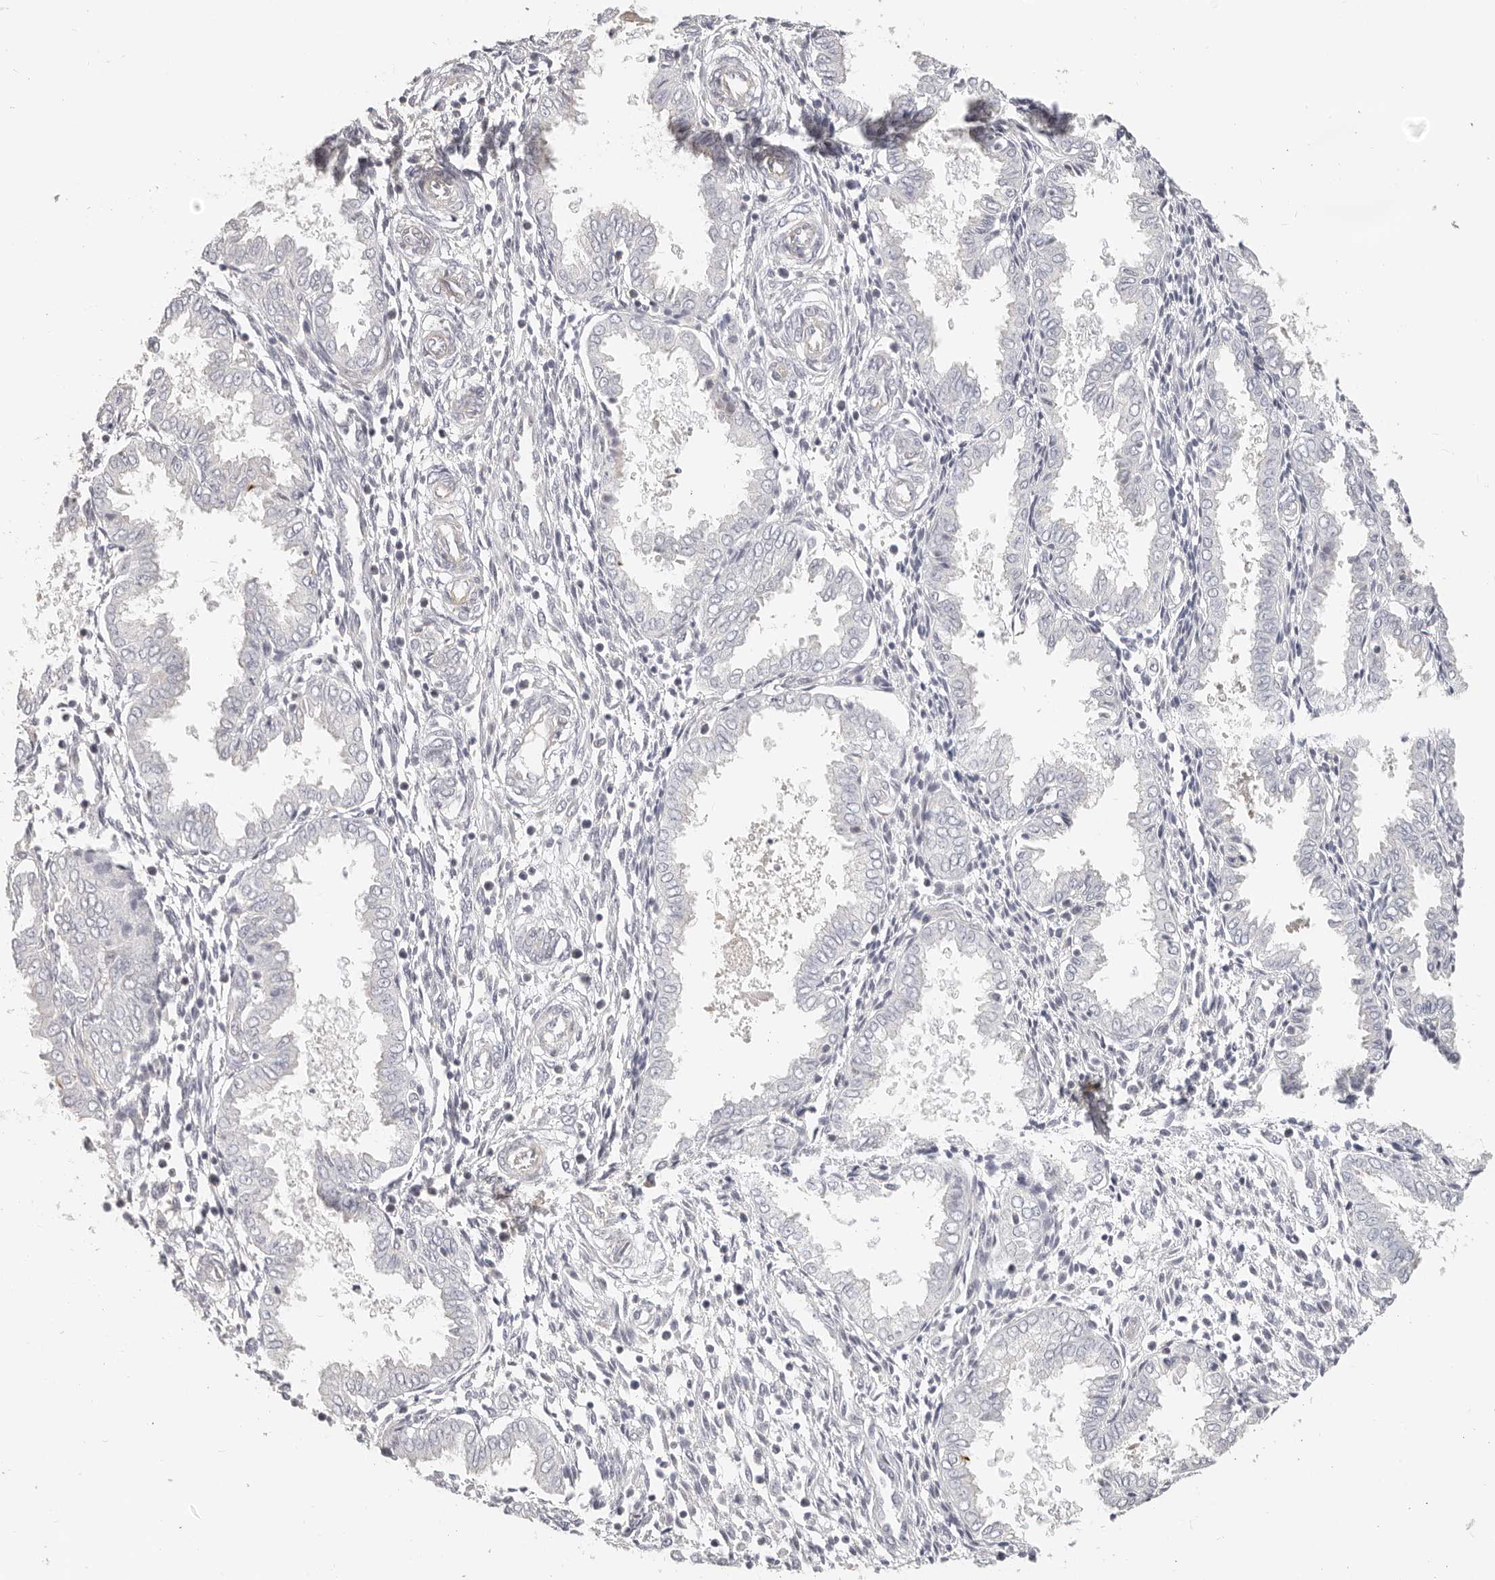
{"staining": {"intensity": "moderate", "quantity": "25%-75%", "location": "cytoplasmic/membranous"}, "tissue": "endometrium", "cell_type": "Cells in endometrial stroma", "image_type": "normal", "snomed": [{"axis": "morphology", "description": "Normal tissue, NOS"}, {"axis": "topography", "description": "Endometrium"}], "caption": "Immunohistochemical staining of benign endometrium reveals medium levels of moderate cytoplasmic/membranous staining in about 25%-75% of cells in endometrial stroma.", "gene": "DTNBP1", "patient": {"sex": "female", "age": 33}}